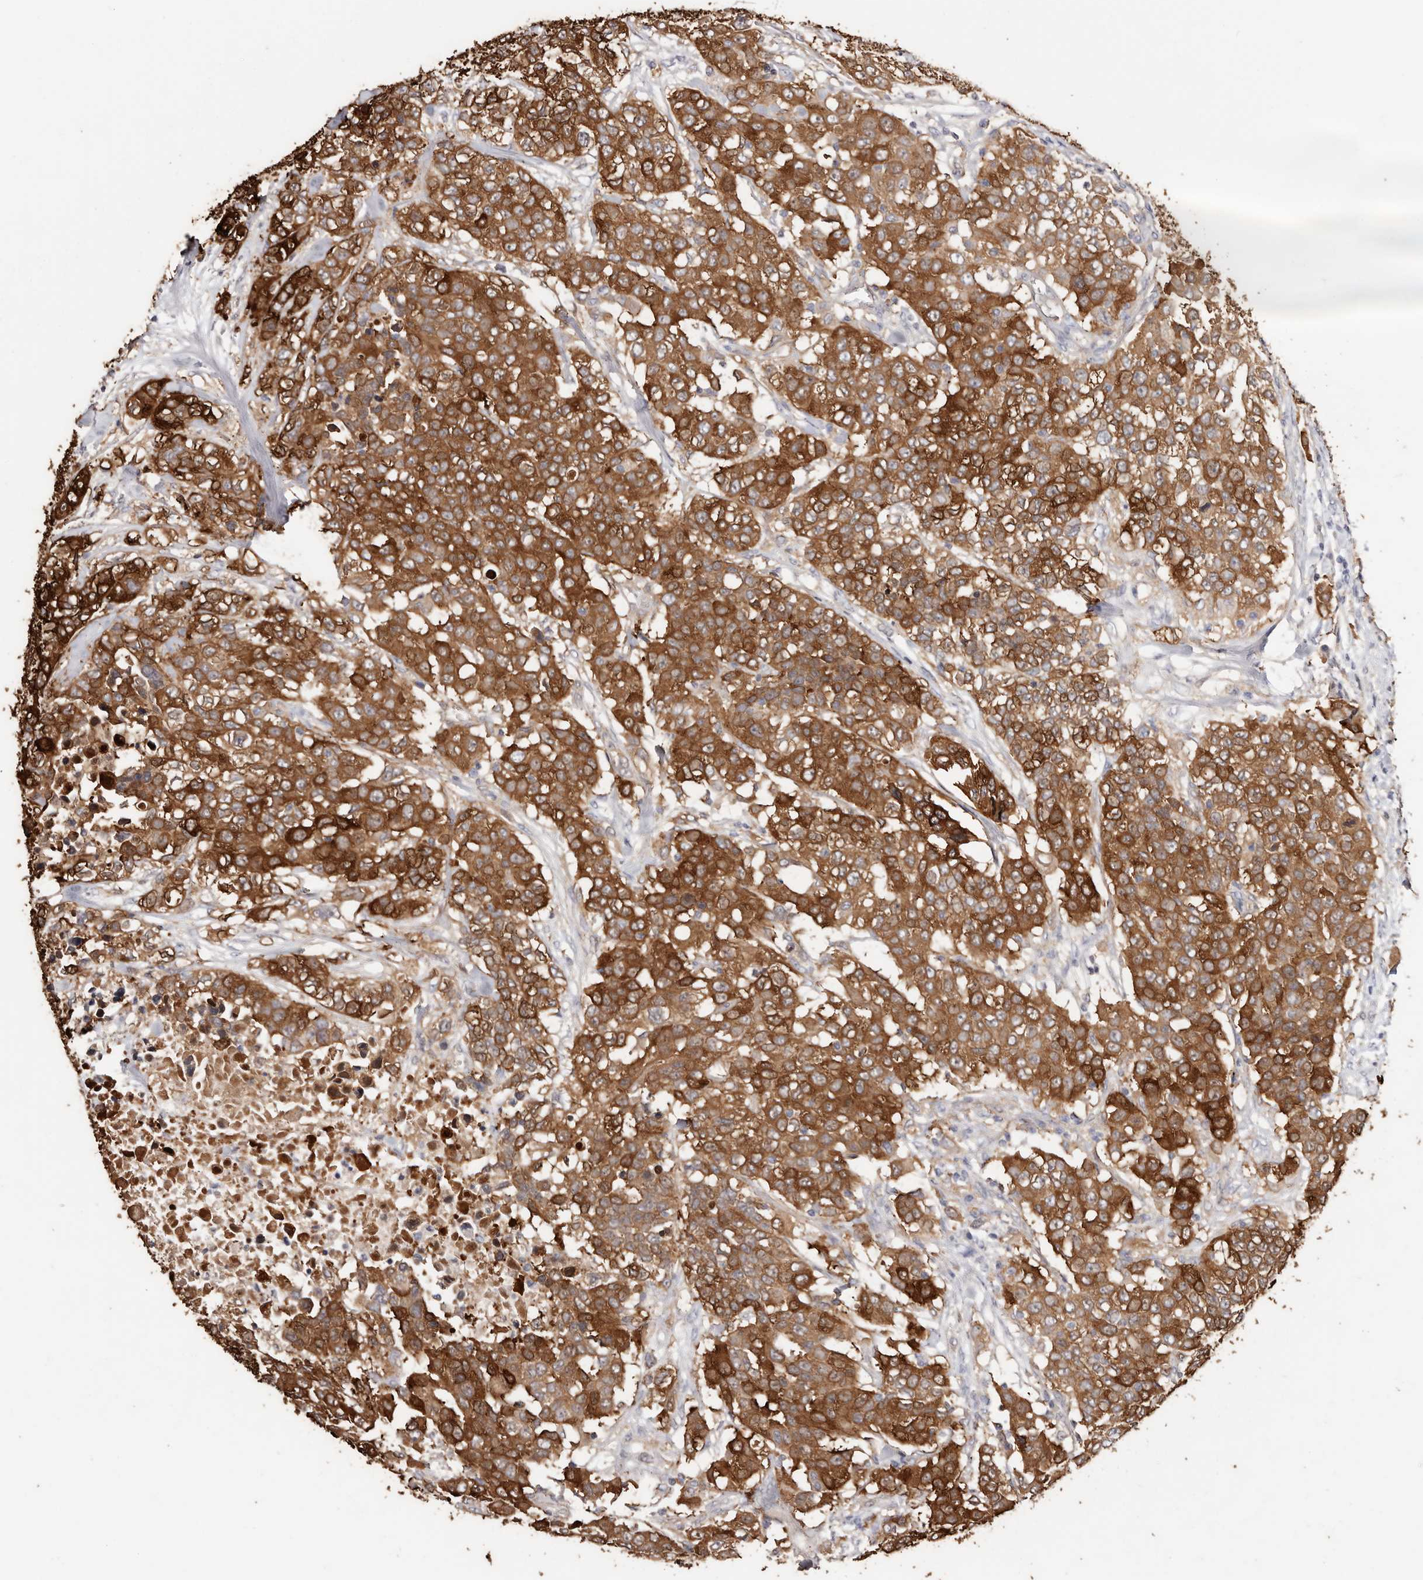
{"staining": {"intensity": "strong", "quantity": ">75%", "location": "cytoplasmic/membranous"}, "tissue": "urothelial cancer", "cell_type": "Tumor cells", "image_type": "cancer", "snomed": [{"axis": "morphology", "description": "Urothelial carcinoma, High grade"}, {"axis": "topography", "description": "Urinary bladder"}], "caption": "An IHC photomicrograph of neoplastic tissue is shown. Protein staining in brown highlights strong cytoplasmic/membranous positivity in urothelial carcinoma (high-grade) within tumor cells. Immunohistochemistry (ihc) stains the protein of interest in brown and the nuclei are stained blue.", "gene": "TGM2", "patient": {"sex": "female", "age": 80}}